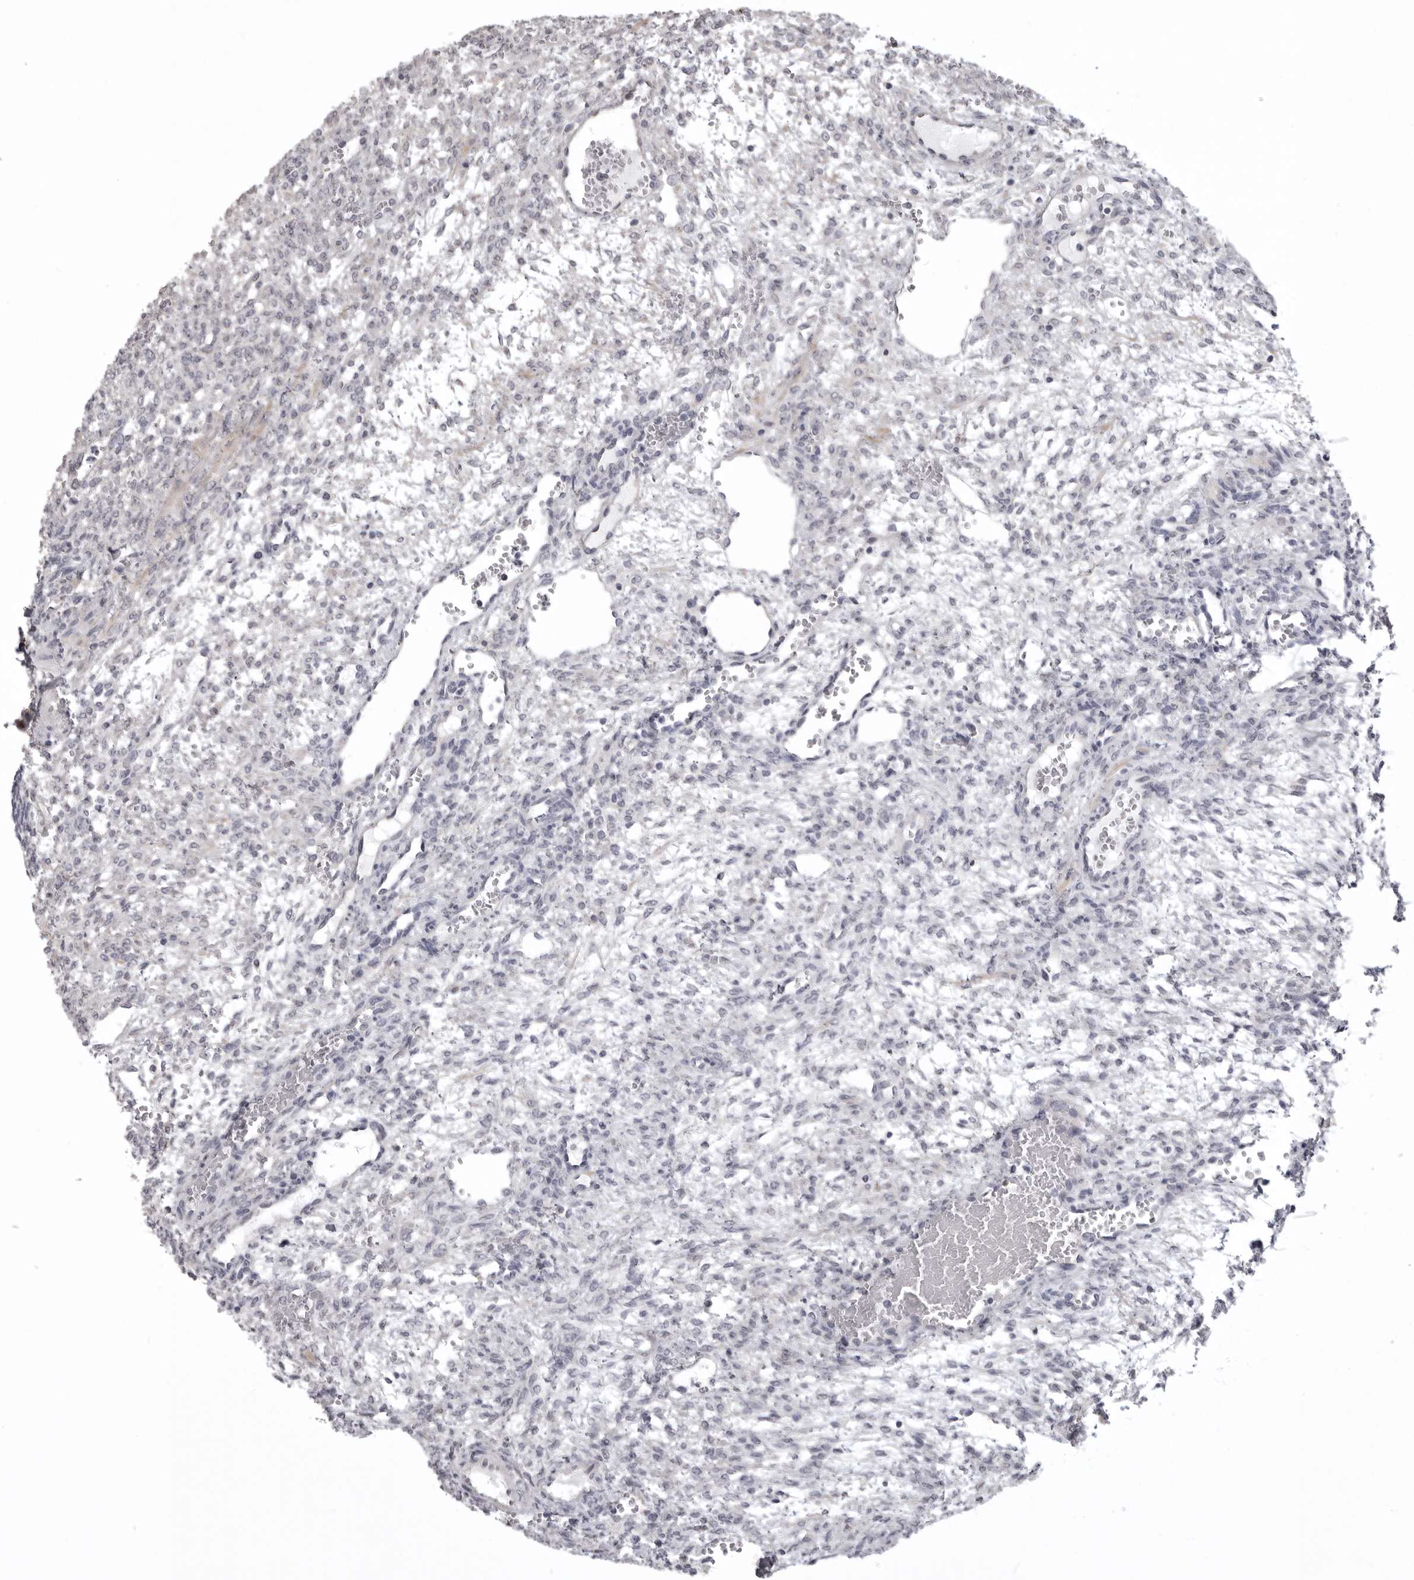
{"staining": {"intensity": "negative", "quantity": "none", "location": "none"}, "tissue": "ovary", "cell_type": "Ovarian stroma cells", "image_type": "normal", "snomed": [{"axis": "morphology", "description": "Normal tissue, NOS"}, {"axis": "topography", "description": "Ovary"}], "caption": "This is an immunohistochemistry image of normal human ovary. There is no positivity in ovarian stroma cells.", "gene": "NCEH1", "patient": {"sex": "female", "age": 34}}